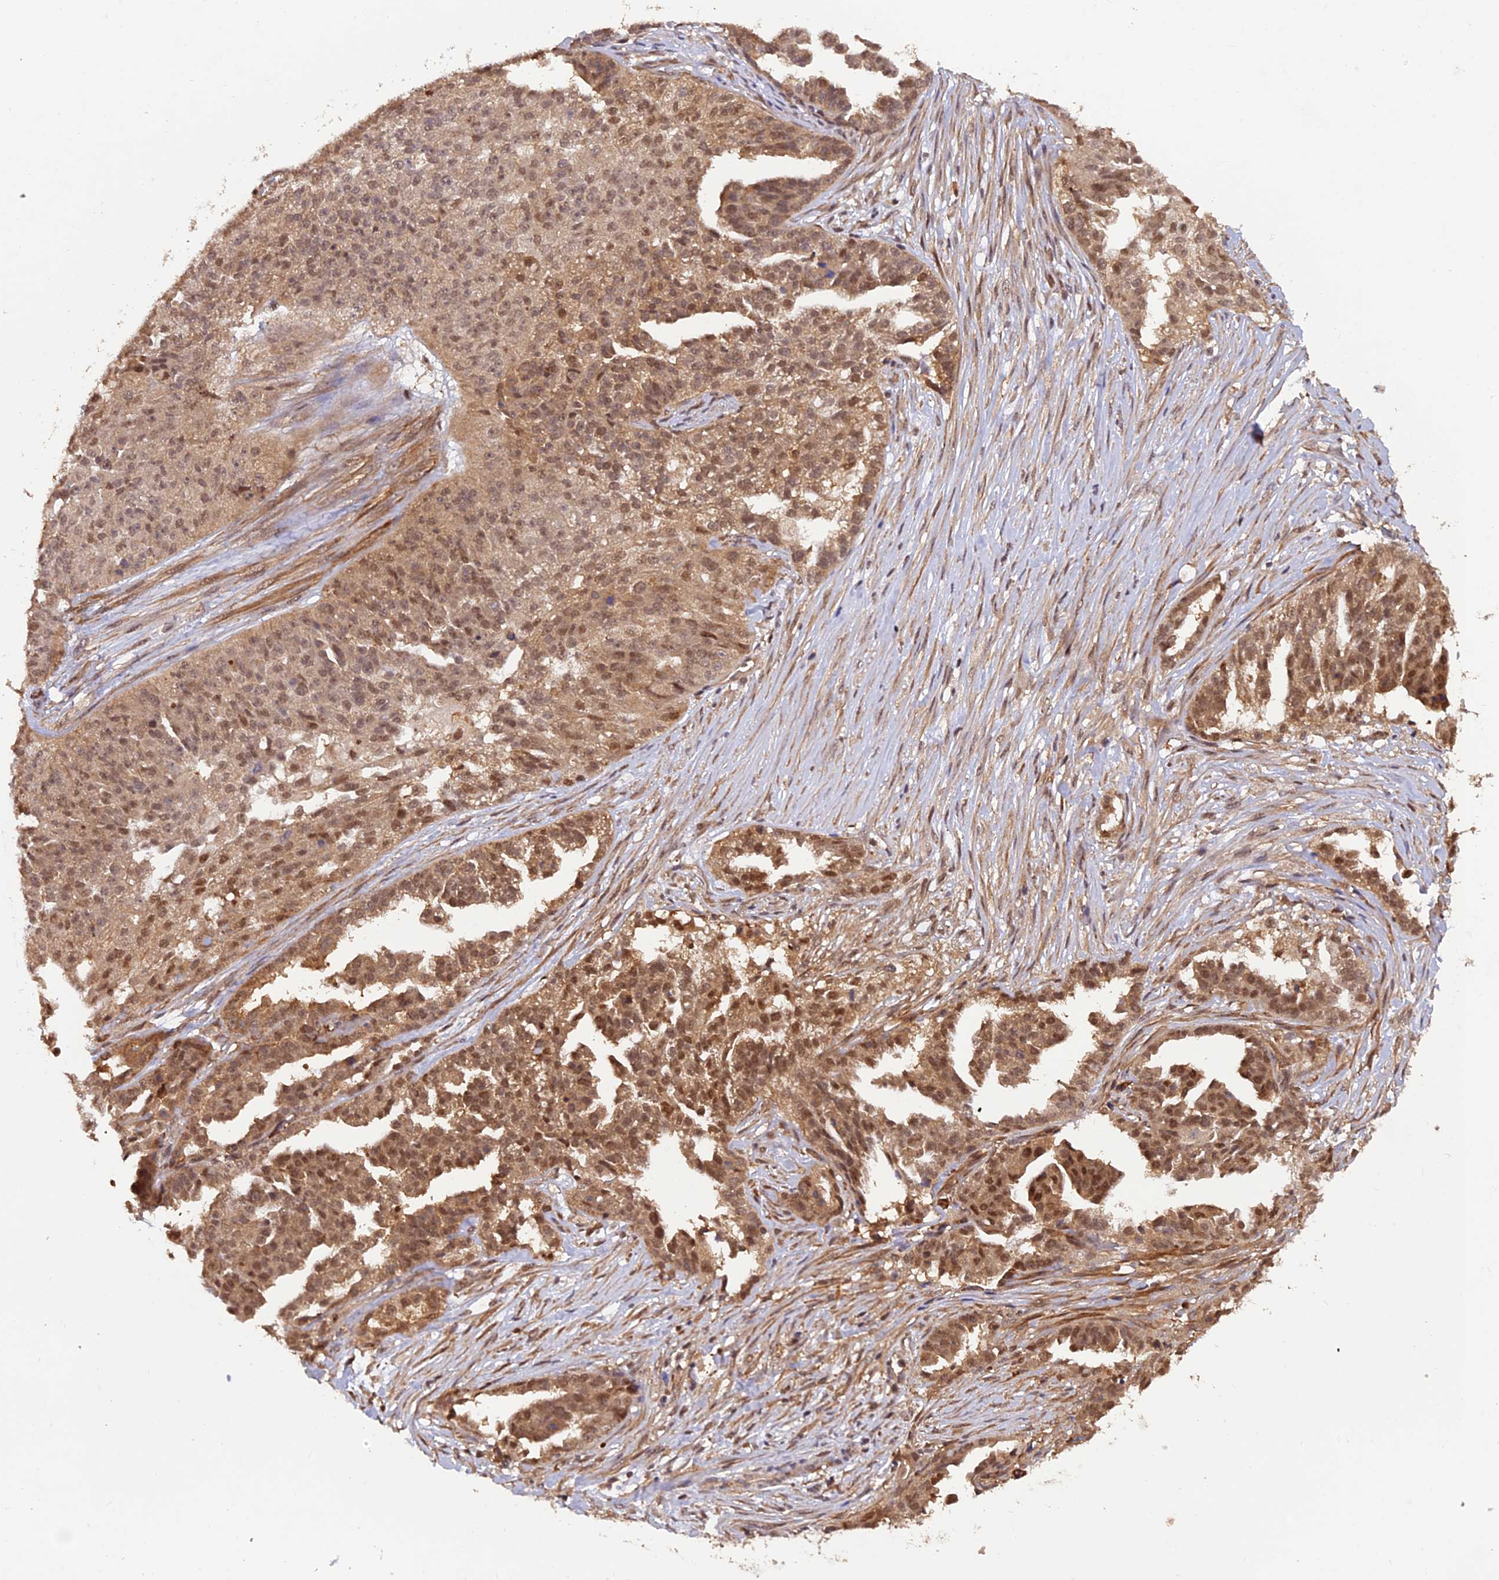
{"staining": {"intensity": "moderate", "quantity": ">75%", "location": "cytoplasmic/membranous,nuclear"}, "tissue": "ovarian cancer", "cell_type": "Tumor cells", "image_type": "cancer", "snomed": [{"axis": "morphology", "description": "Cystadenocarcinoma, serous, NOS"}, {"axis": "topography", "description": "Ovary"}], "caption": "Protein staining demonstrates moderate cytoplasmic/membranous and nuclear positivity in approximately >75% of tumor cells in ovarian serous cystadenocarcinoma.", "gene": "PSMB3", "patient": {"sex": "female", "age": 58}}